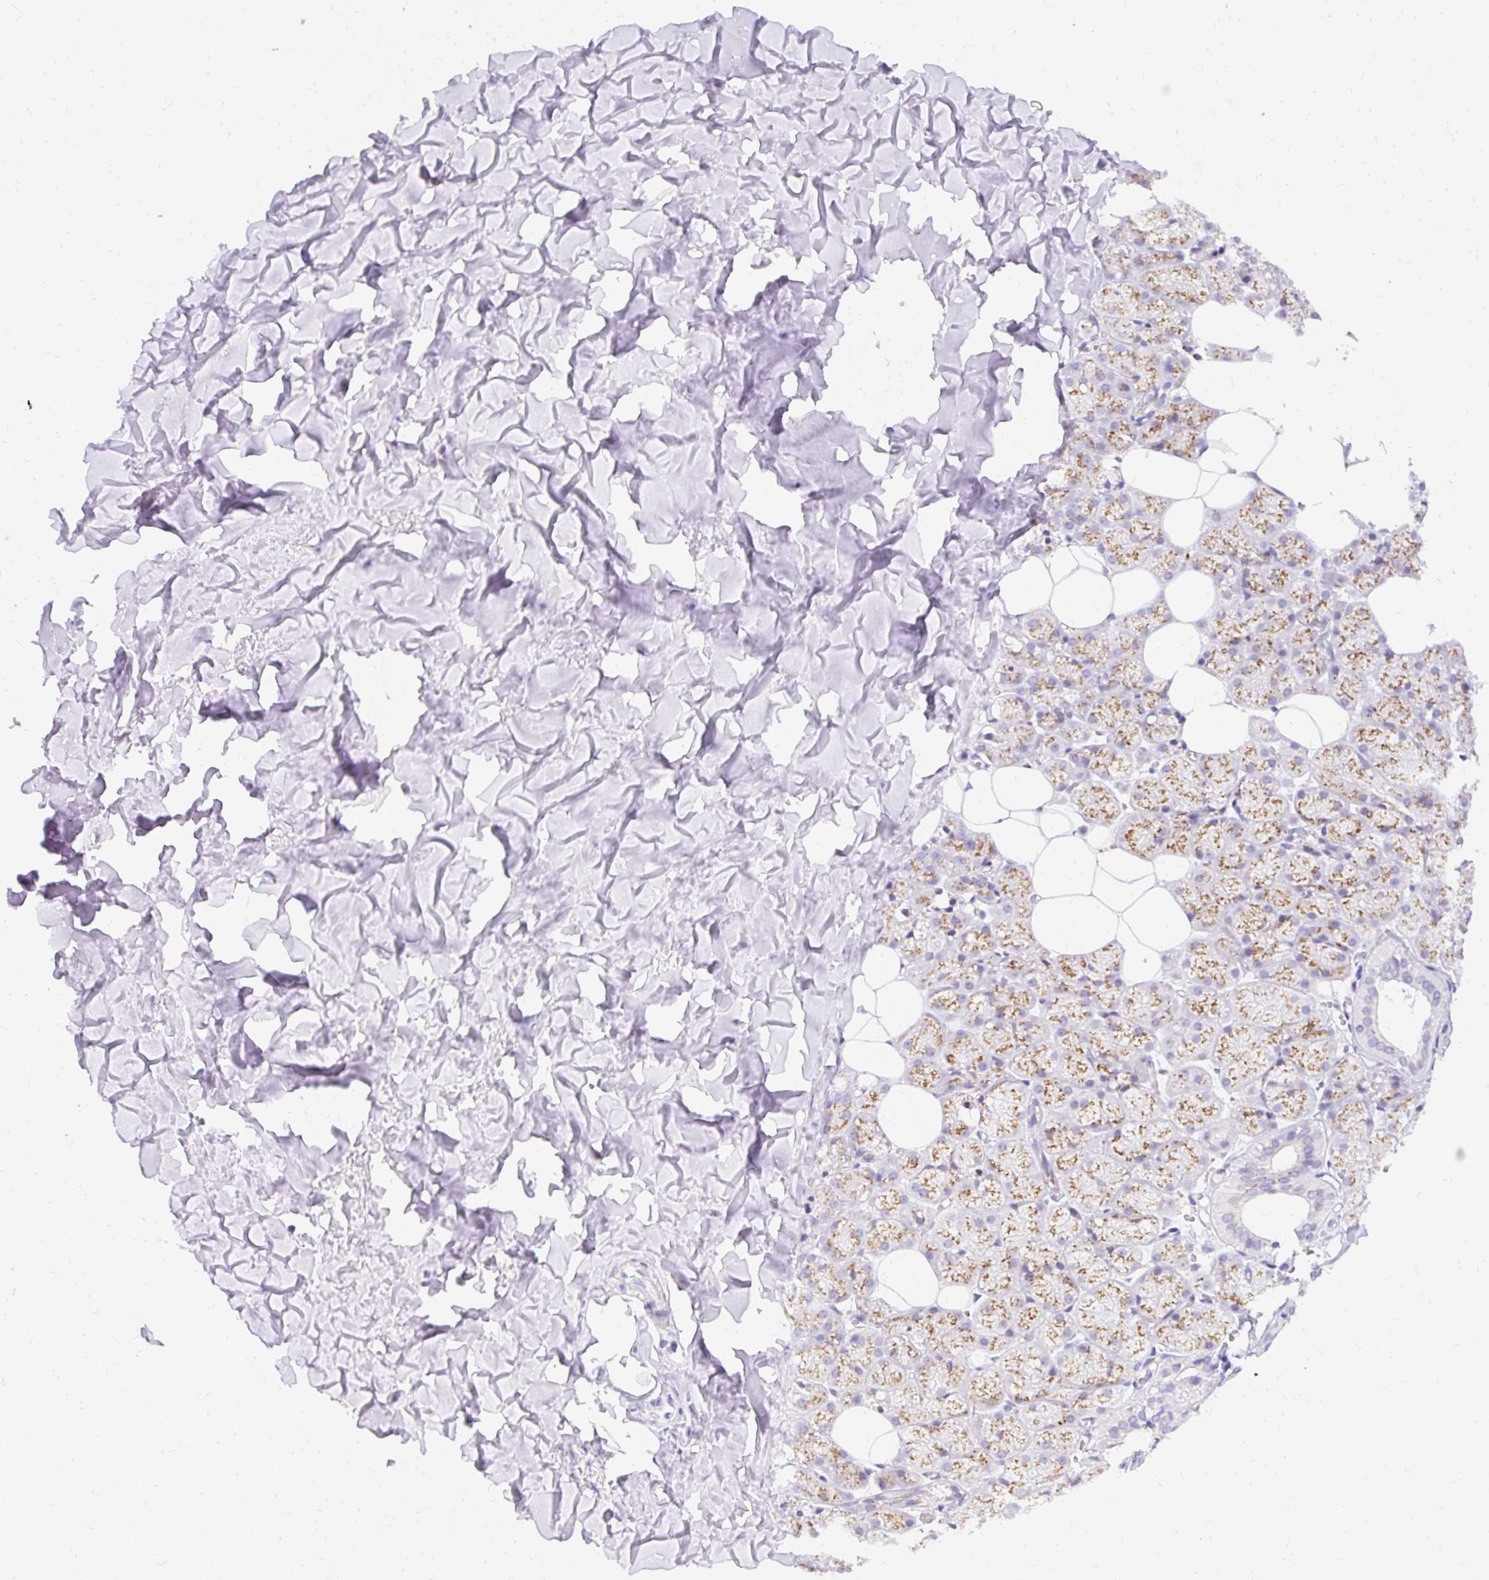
{"staining": {"intensity": "moderate", "quantity": "25%-75%", "location": "cytoplasmic/membranous"}, "tissue": "salivary gland", "cell_type": "Glandular cells", "image_type": "normal", "snomed": [{"axis": "morphology", "description": "Normal tissue, NOS"}, {"axis": "topography", "description": "Salivary gland"}, {"axis": "topography", "description": "Peripheral nerve tissue"}], "caption": "Protein expression analysis of unremarkable human salivary gland reveals moderate cytoplasmic/membranous expression in about 25%-75% of glandular cells. The protein is shown in brown color, while the nuclei are stained blue.", "gene": "GOLGA8A", "patient": {"sex": "male", "age": 38}}